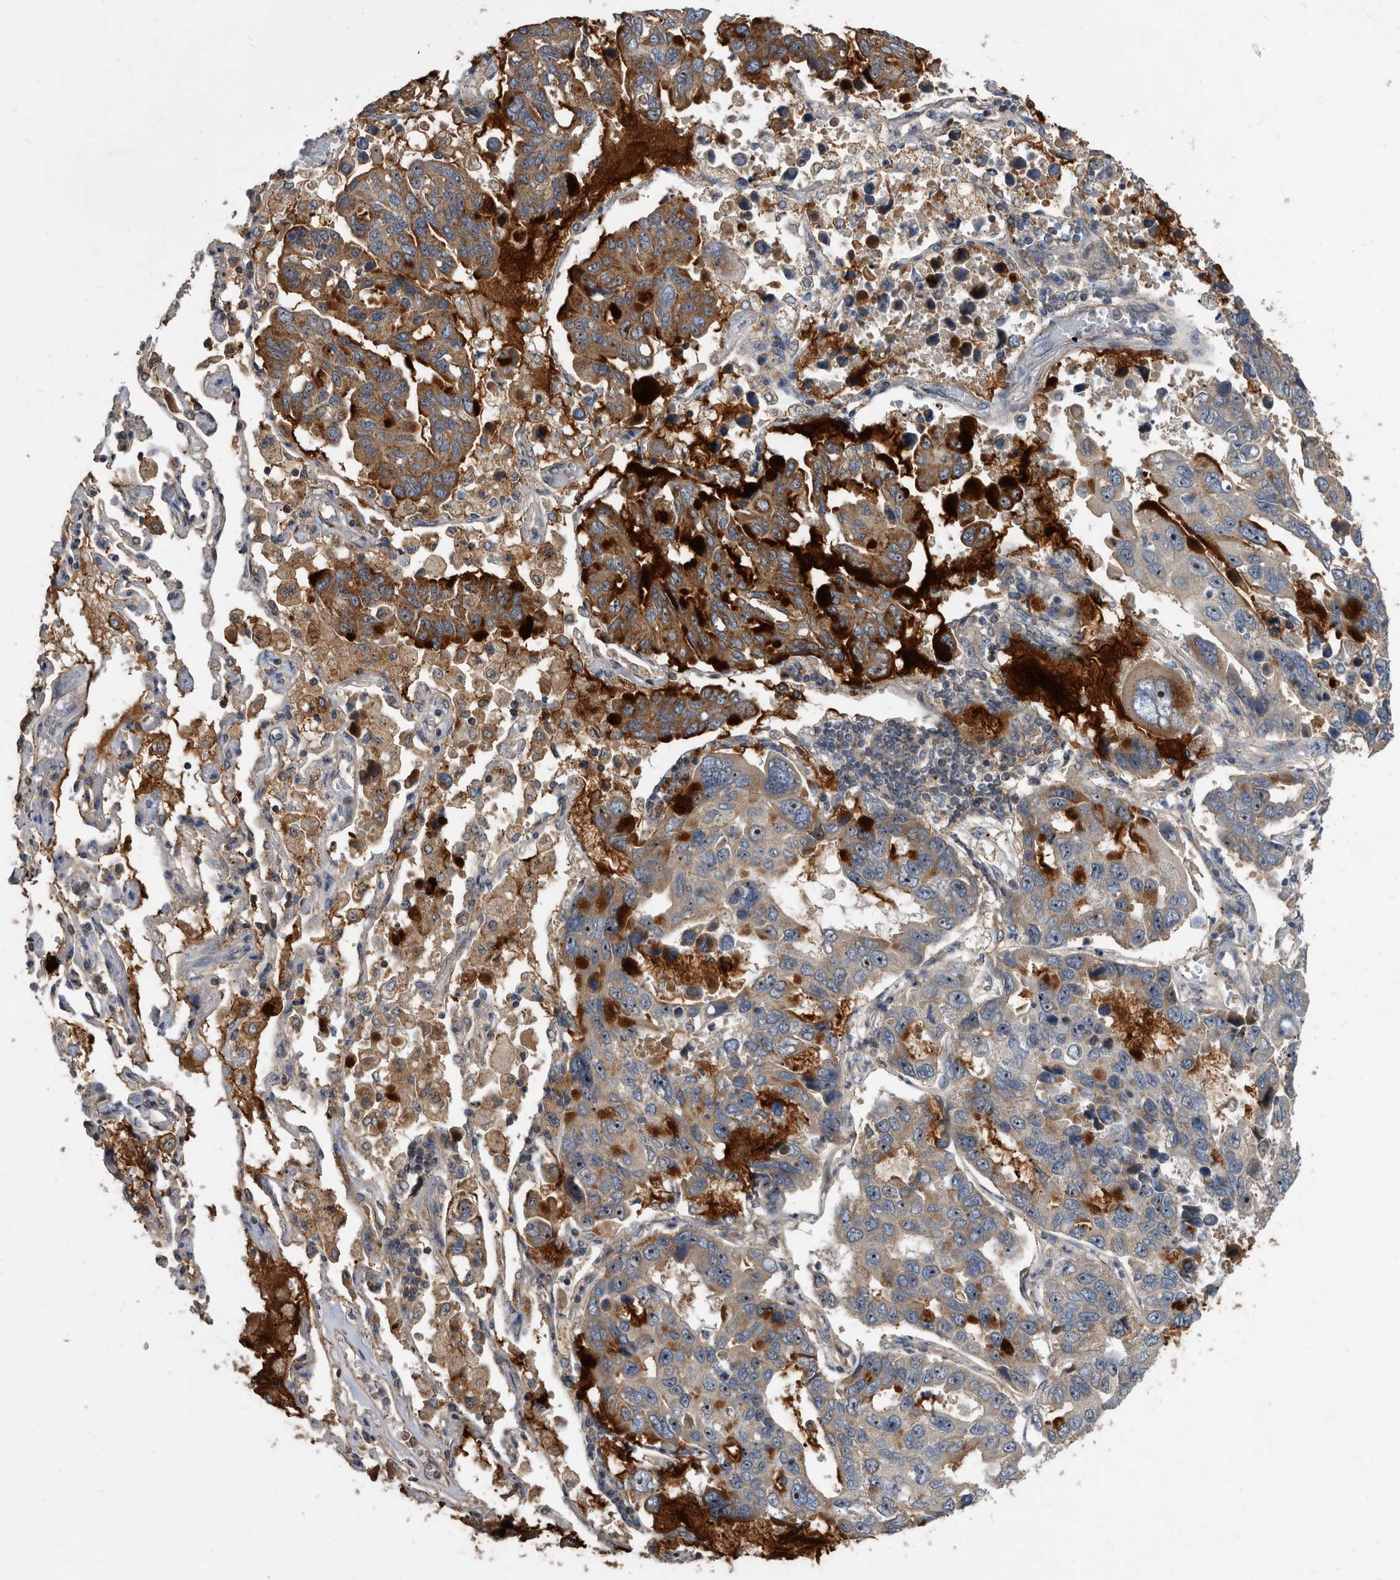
{"staining": {"intensity": "moderate", "quantity": "25%-75%", "location": "cytoplasmic/membranous,nuclear"}, "tissue": "lung cancer", "cell_type": "Tumor cells", "image_type": "cancer", "snomed": [{"axis": "morphology", "description": "Adenocarcinoma, NOS"}, {"axis": "topography", "description": "Lung"}], "caption": "IHC image of human adenocarcinoma (lung) stained for a protein (brown), which reveals medium levels of moderate cytoplasmic/membranous and nuclear positivity in approximately 25%-75% of tumor cells.", "gene": "PI15", "patient": {"sex": "male", "age": 64}}